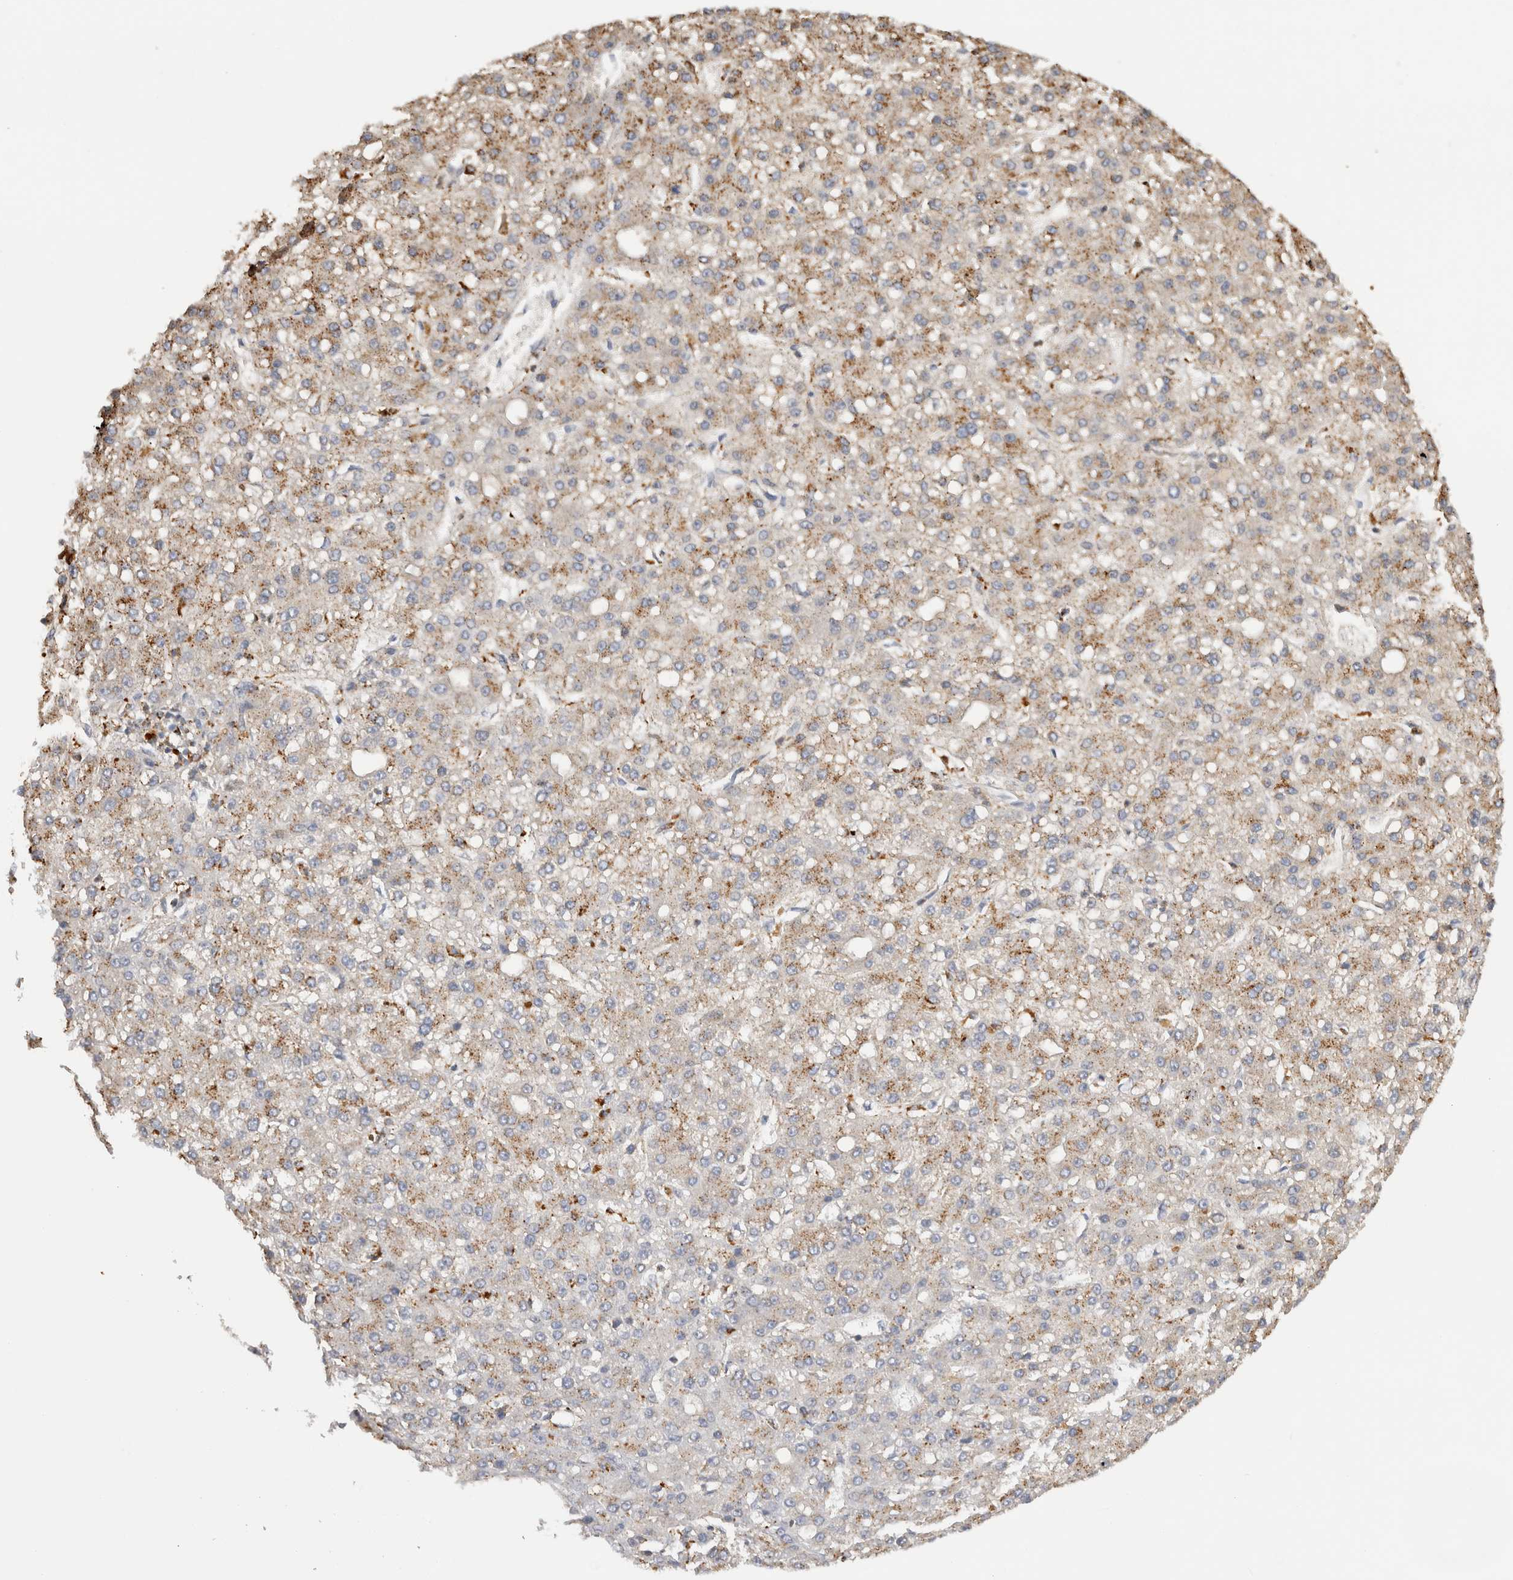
{"staining": {"intensity": "moderate", "quantity": ">75%", "location": "cytoplasmic/membranous"}, "tissue": "liver cancer", "cell_type": "Tumor cells", "image_type": "cancer", "snomed": [{"axis": "morphology", "description": "Carcinoma, Hepatocellular, NOS"}, {"axis": "topography", "description": "Liver"}], "caption": "Immunohistochemical staining of human liver cancer (hepatocellular carcinoma) exhibits medium levels of moderate cytoplasmic/membranous expression in about >75% of tumor cells. (IHC, brightfield microscopy, high magnification).", "gene": "GNS", "patient": {"sex": "male", "age": 67}}